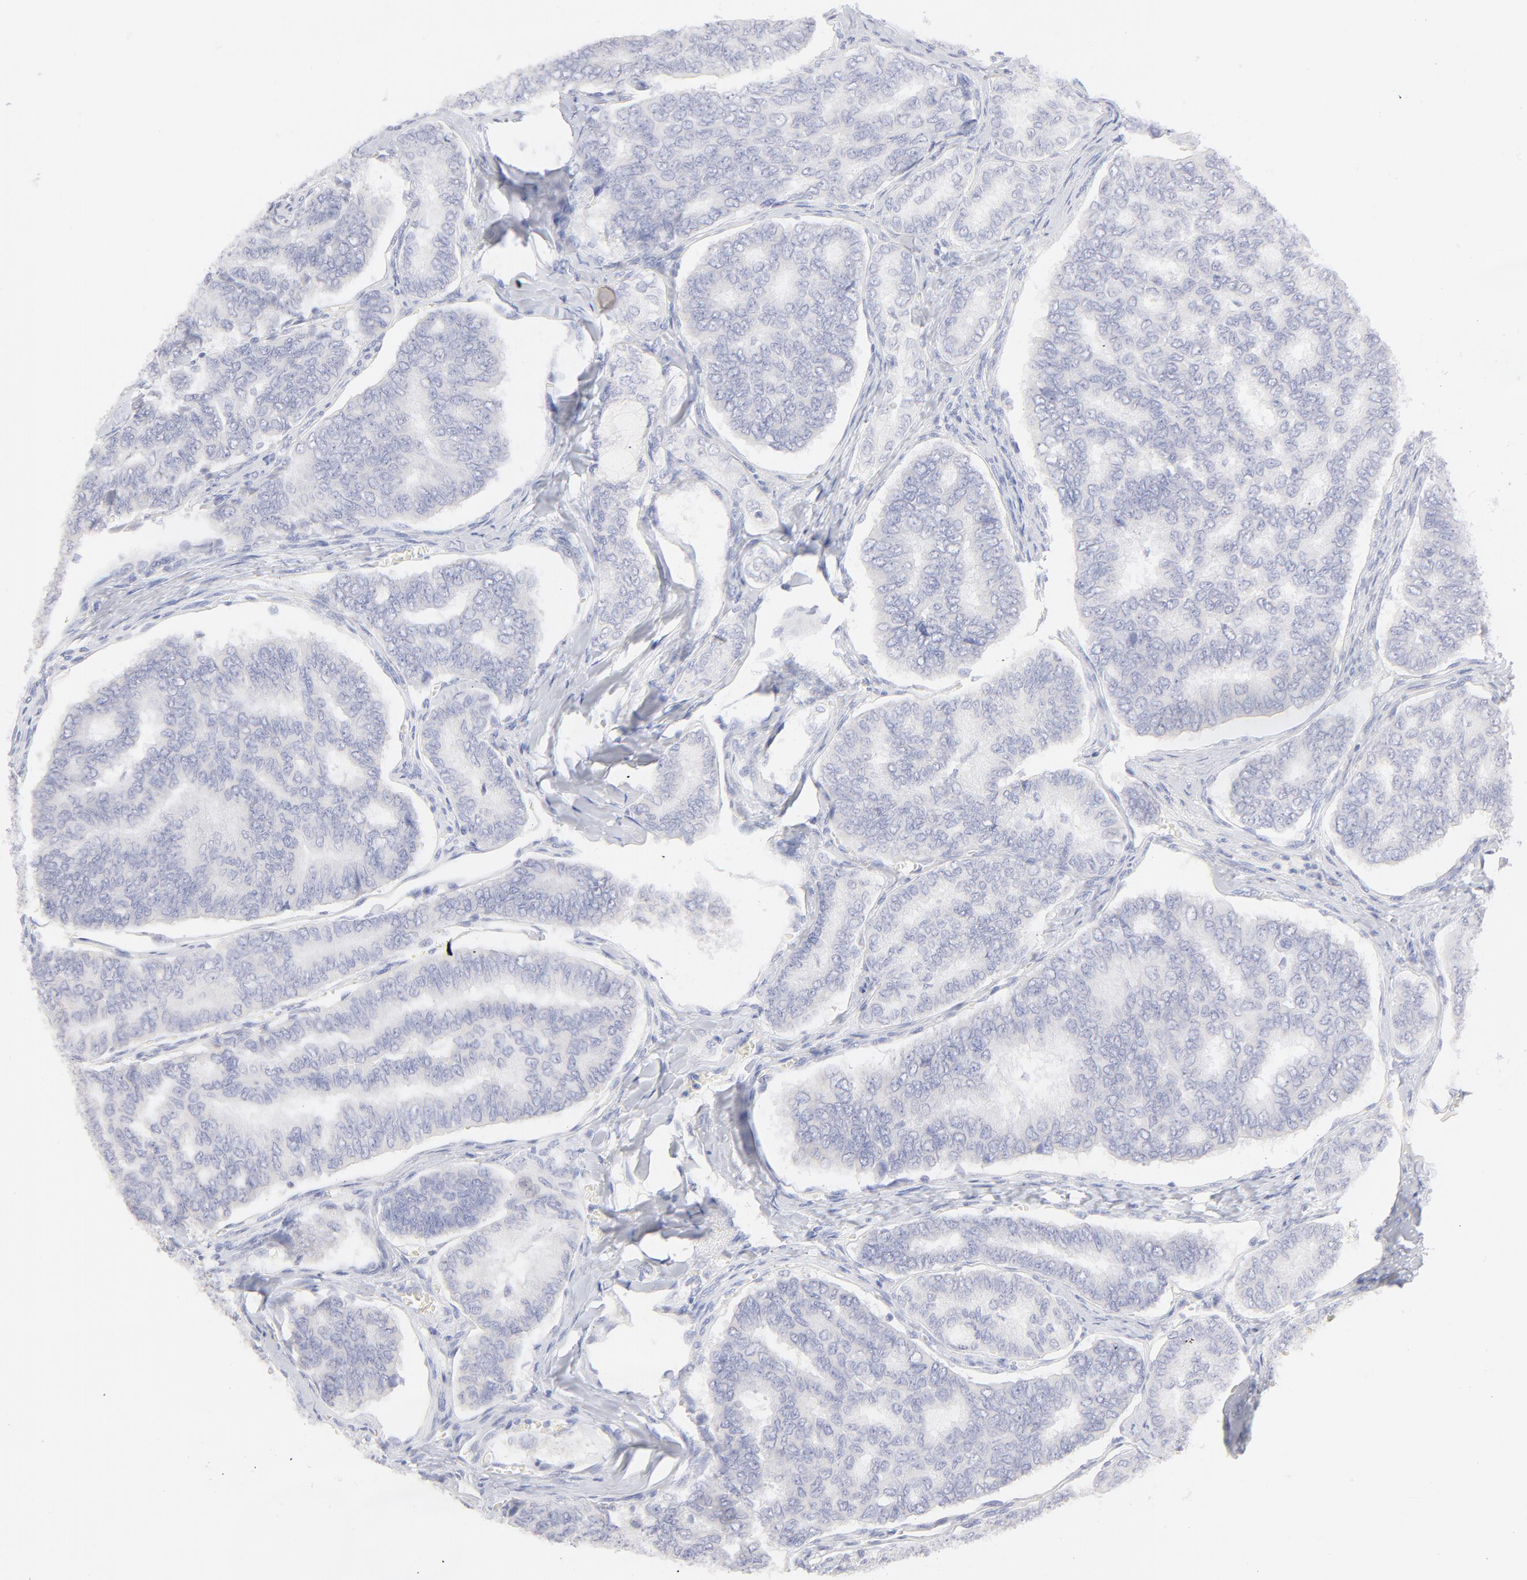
{"staining": {"intensity": "negative", "quantity": "none", "location": "none"}, "tissue": "thyroid cancer", "cell_type": "Tumor cells", "image_type": "cancer", "snomed": [{"axis": "morphology", "description": "Papillary adenocarcinoma, NOS"}, {"axis": "topography", "description": "Thyroid gland"}], "caption": "This is a micrograph of immunohistochemistry (IHC) staining of papillary adenocarcinoma (thyroid), which shows no positivity in tumor cells.", "gene": "ELF3", "patient": {"sex": "female", "age": 35}}